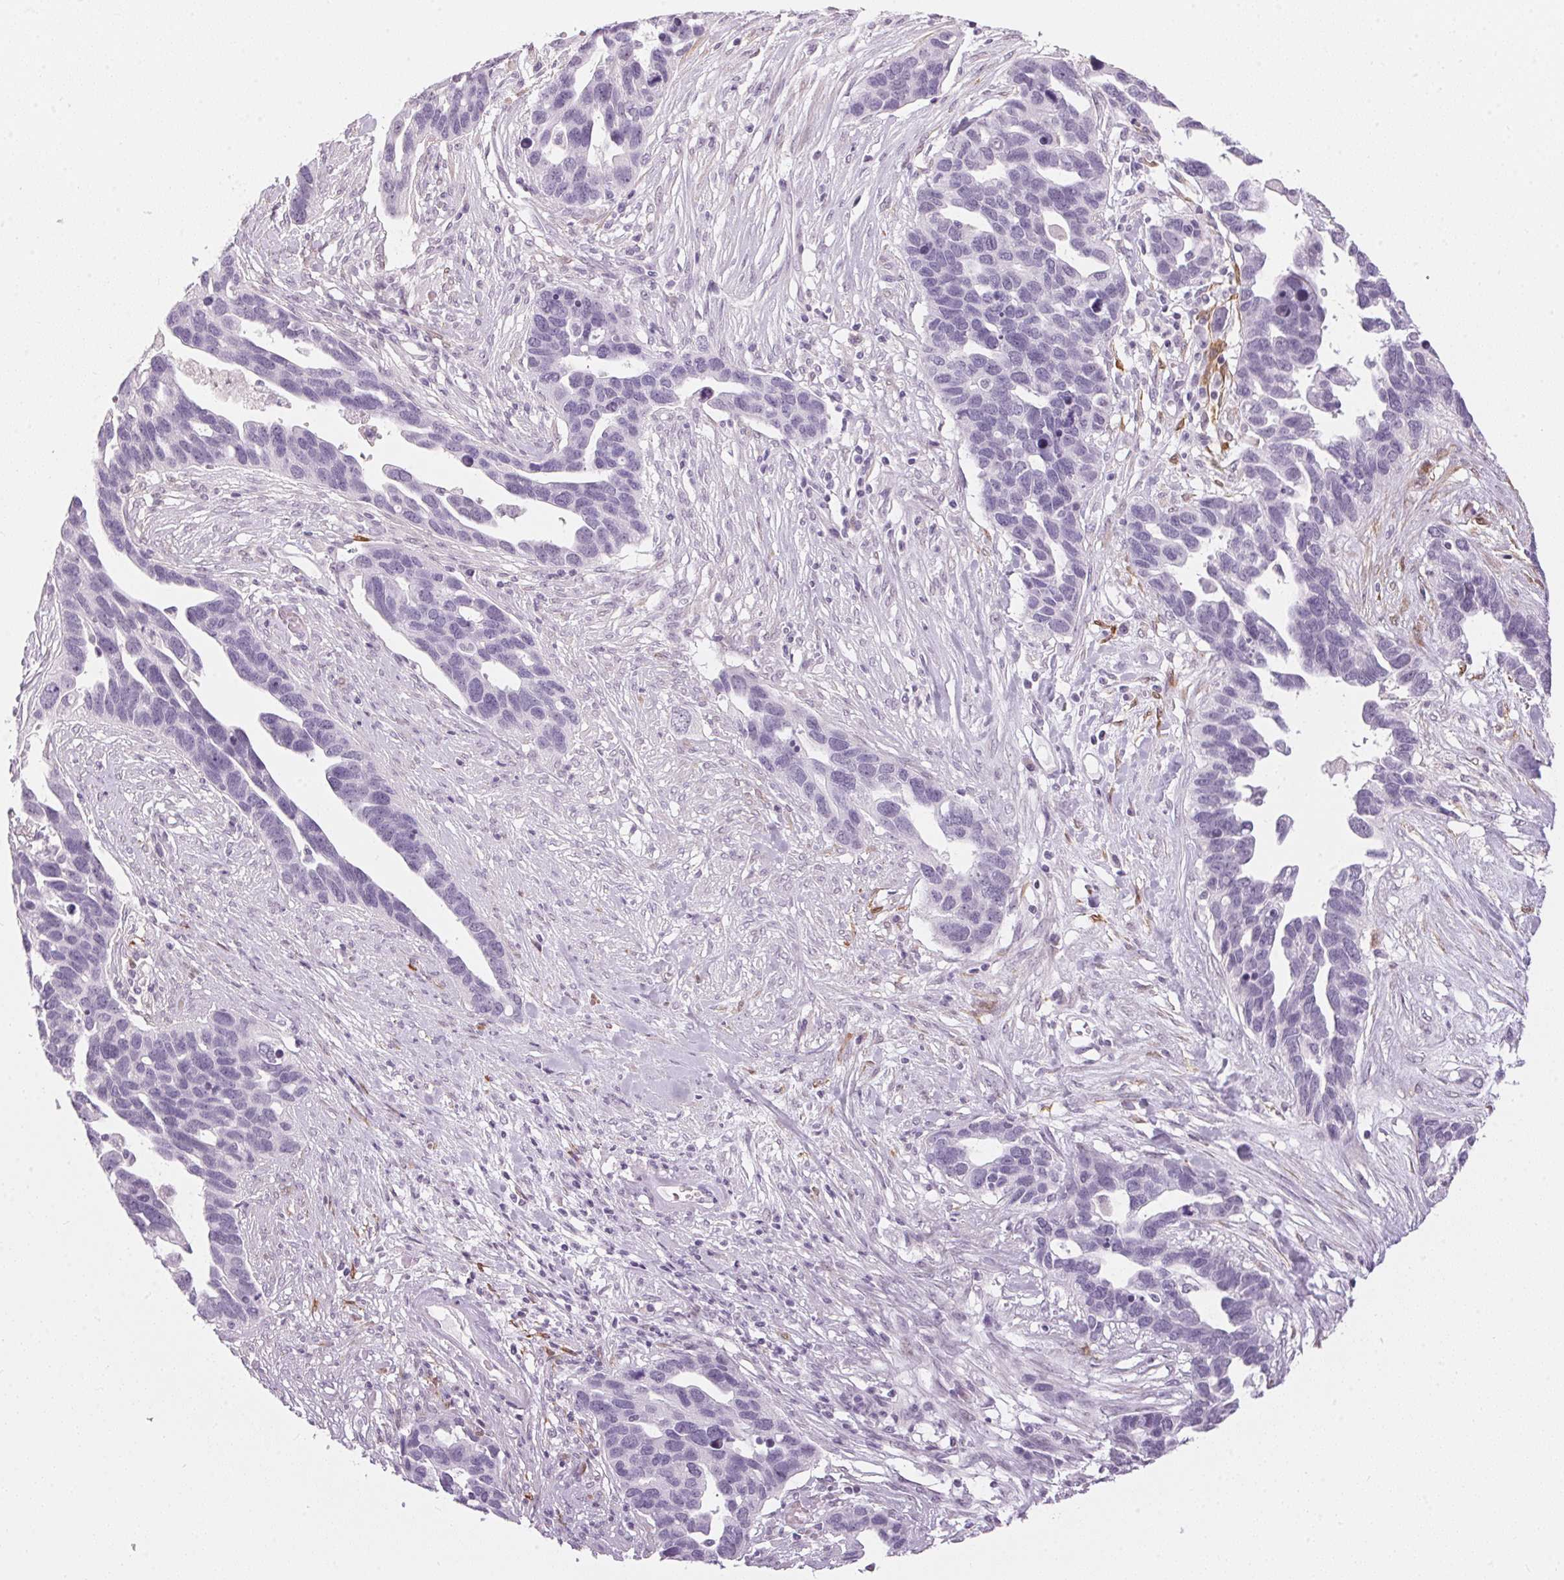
{"staining": {"intensity": "negative", "quantity": "none", "location": "none"}, "tissue": "ovarian cancer", "cell_type": "Tumor cells", "image_type": "cancer", "snomed": [{"axis": "morphology", "description": "Cystadenocarcinoma, serous, NOS"}, {"axis": "topography", "description": "Ovary"}], "caption": "Ovarian cancer (serous cystadenocarcinoma) was stained to show a protein in brown. There is no significant expression in tumor cells.", "gene": "CADPS", "patient": {"sex": "female", "age": 54}}